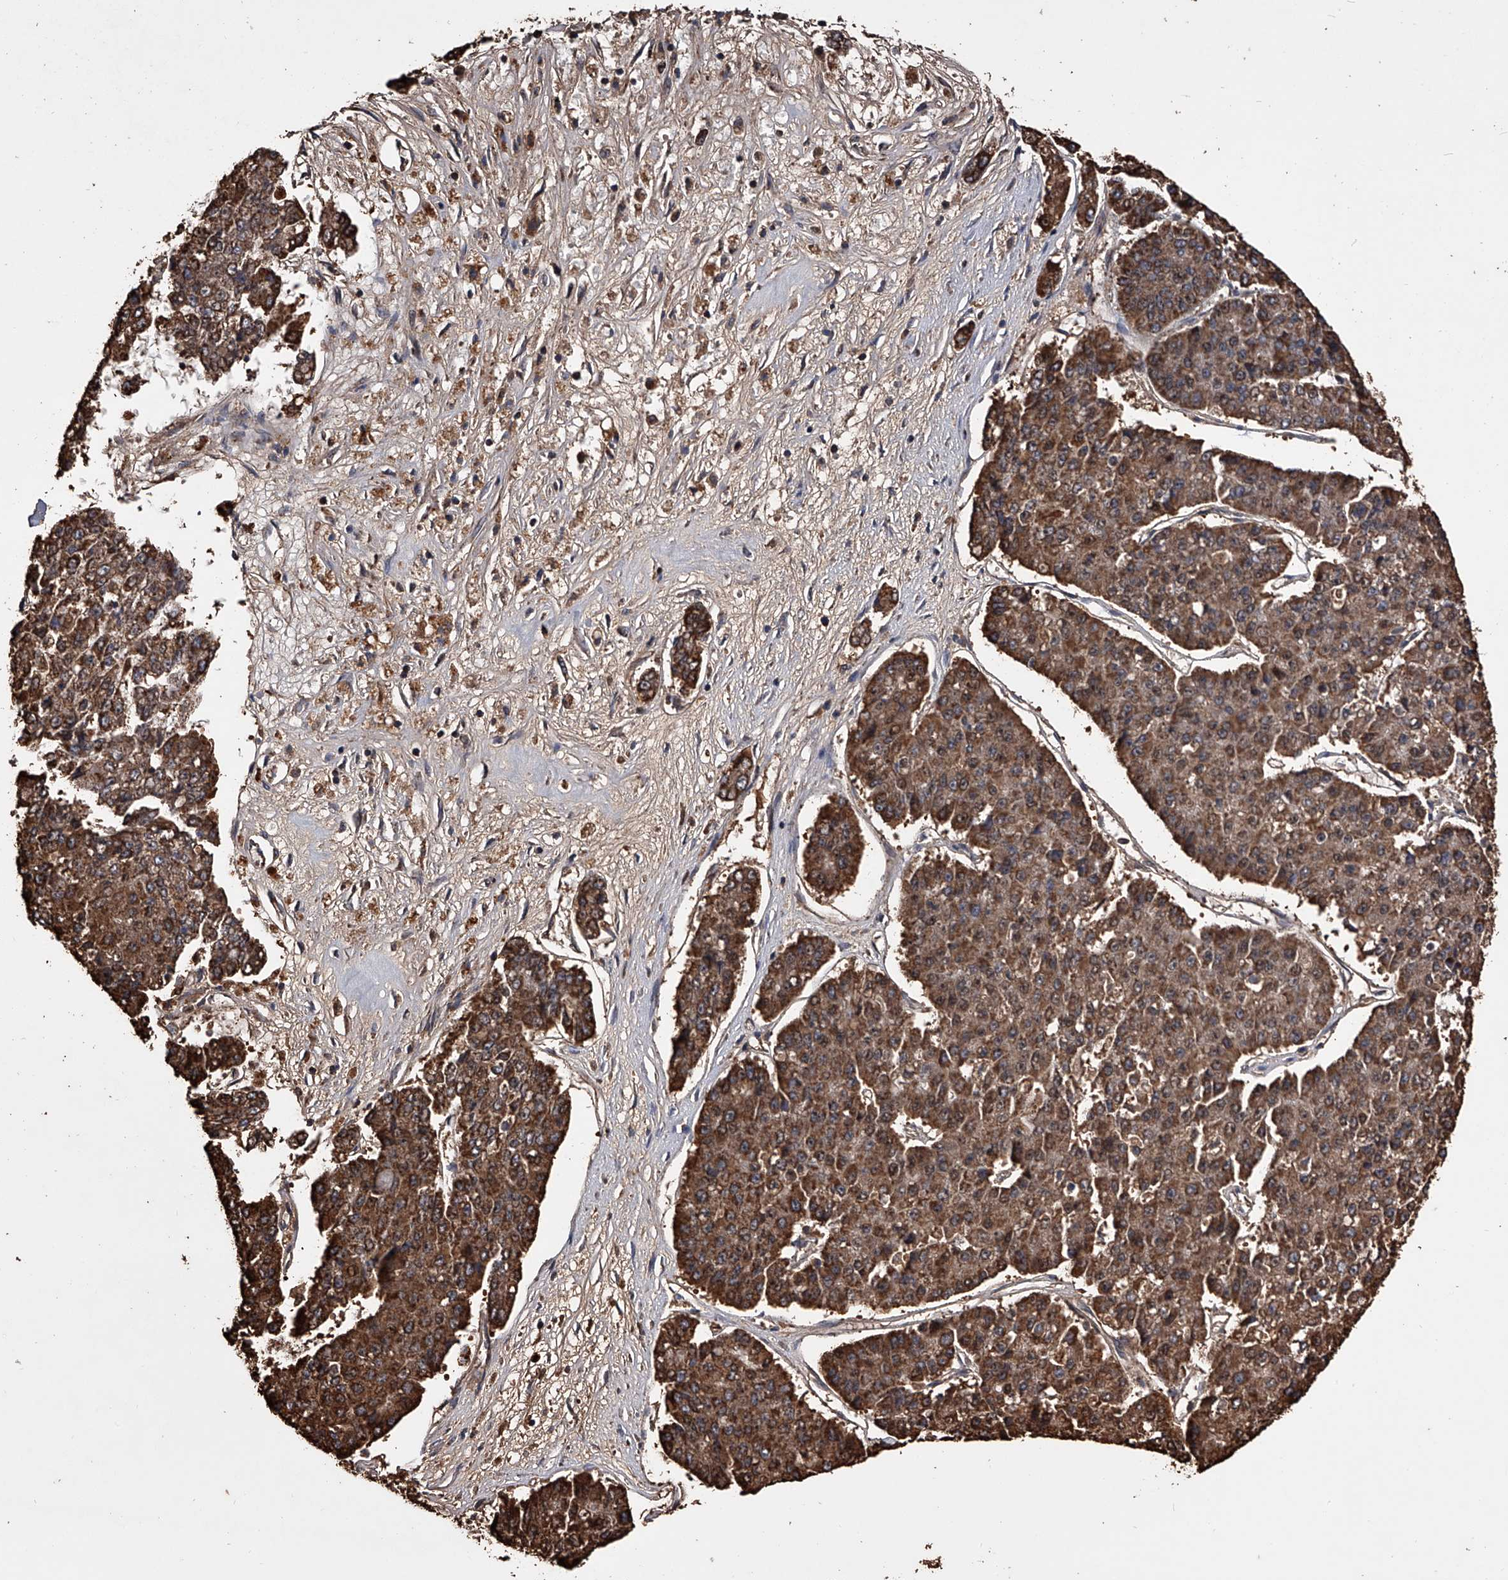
{"staining": {"intensity": "moderate", "quantity": ">75%", "location": "cytoplasmic/membranous"}, "tissue": "pancreatic cancer", "cell_type": "Tumor cells", "image_type": "cancer", "snomed": [{"axis": "morphology", "description": "Adenocarcinoma, NOS"}, {"axis": "topography", "description": "Pancreas"}], "caption": "Immunohistochemical staining of human adenocarcinoma (pancreatic) displays medium levels of moderate cytoplasmic/membranous protein staining in approximately >75% of tumor cells. The protein is stained brown, and the nuclei are stained in blue (DAB (3,3'-diaminobenzidine) IHC with brightfield microscopy, high magnification).", "gene": "SMPDL3A", "patient": {"sex": "male", "age": 50}}